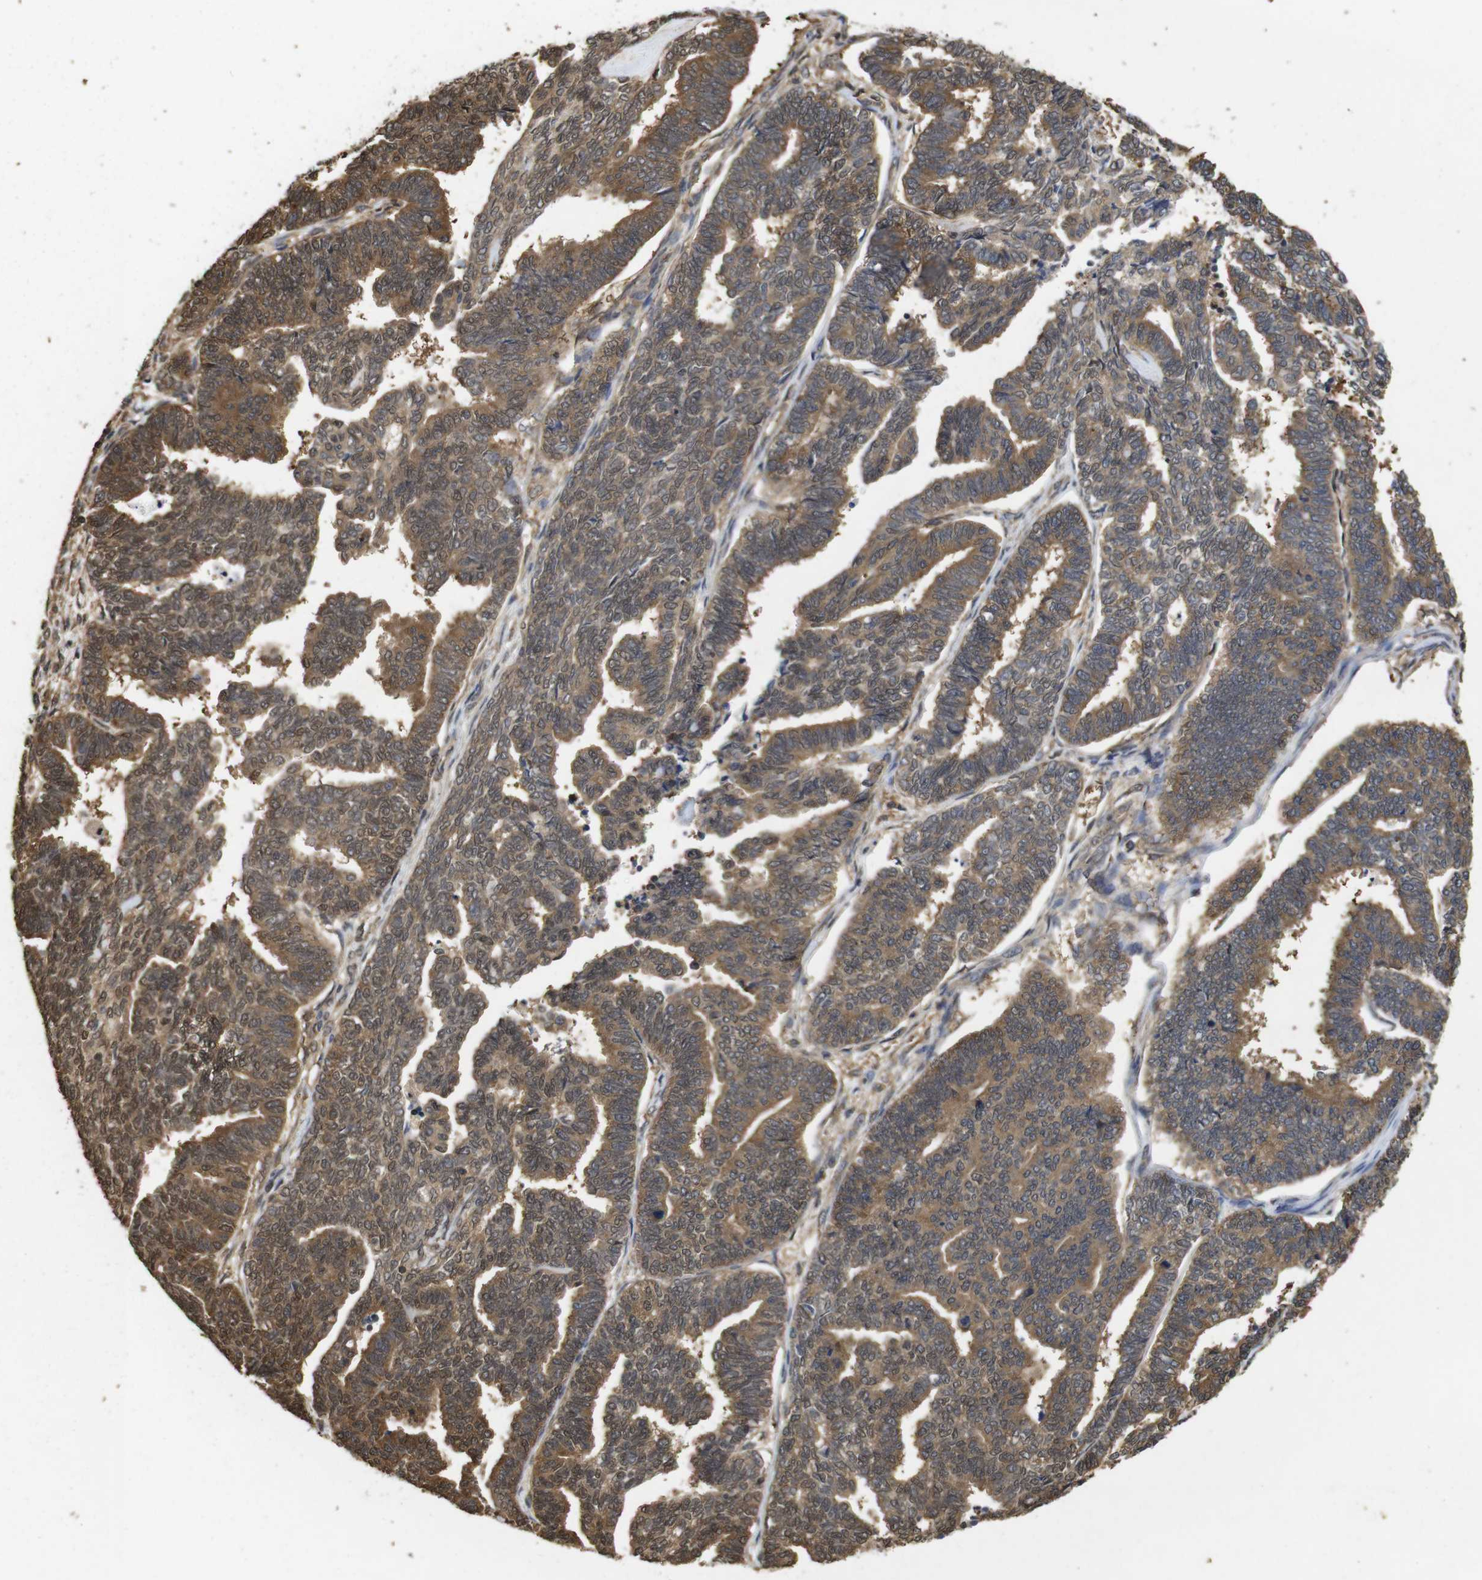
{"staining": {"intensity": "moderate", "quantity": ">75%", "location": "cytoplasmic/membranous,nuclear"}, "tissue": "endometrial cancer", "cell_type": "Tumor cells", "image_type": "cancer", "snomed": [{"axis": "morphology", "description": "Adenocarcinoma, NOS"}, {"axis": "topography", "description": "Endometrium"}], "caption": "Immunohistochemical staining of human adenocarcinoma (endometrial) displays medium levels of moderate cytoplasmic/membranous and nuclear protein positivity in approximately >75% of tumor cells.", "gene": "SUMO3", "patient": {"sex": "female", "age": 70}}